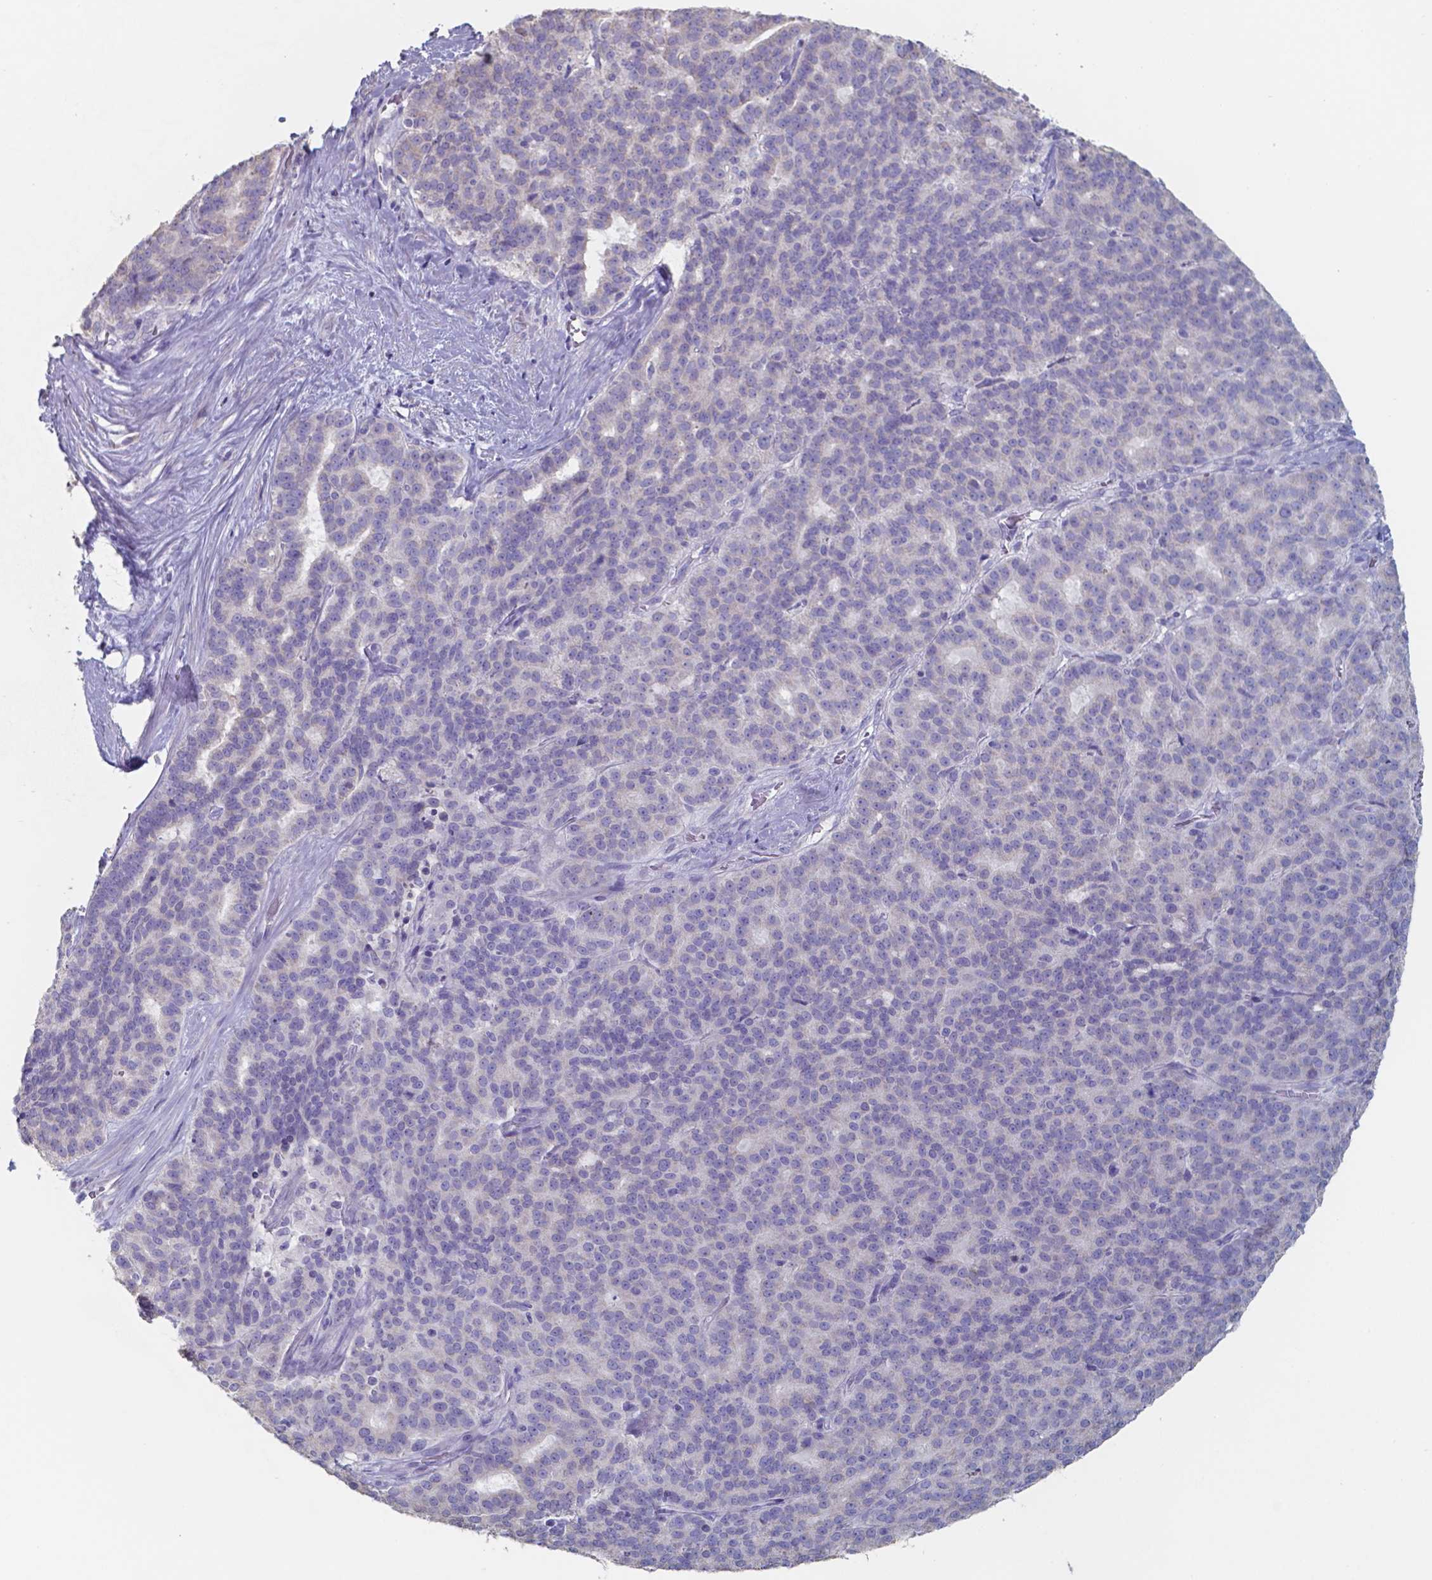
{"staining": {"intensity": "negative", "quantity": "none", "location": "none"}, "tissue": "liver cancer", "cell_type": "Tumor cells", "image_type": "cancer", "snomed": [{"axis": "morphology", "description": "Cholangiocarcinoma"}, {"axis": "topography", "description": "Liver"}], "caption": "High power microscopy micrograph of an immunohistochemistry micrograph of liver cholangiocarcinoma, revealing no significant expression in tumor cells.", "gene": "FOXJ1", "patient": {"sex": "female", "age": 47}}